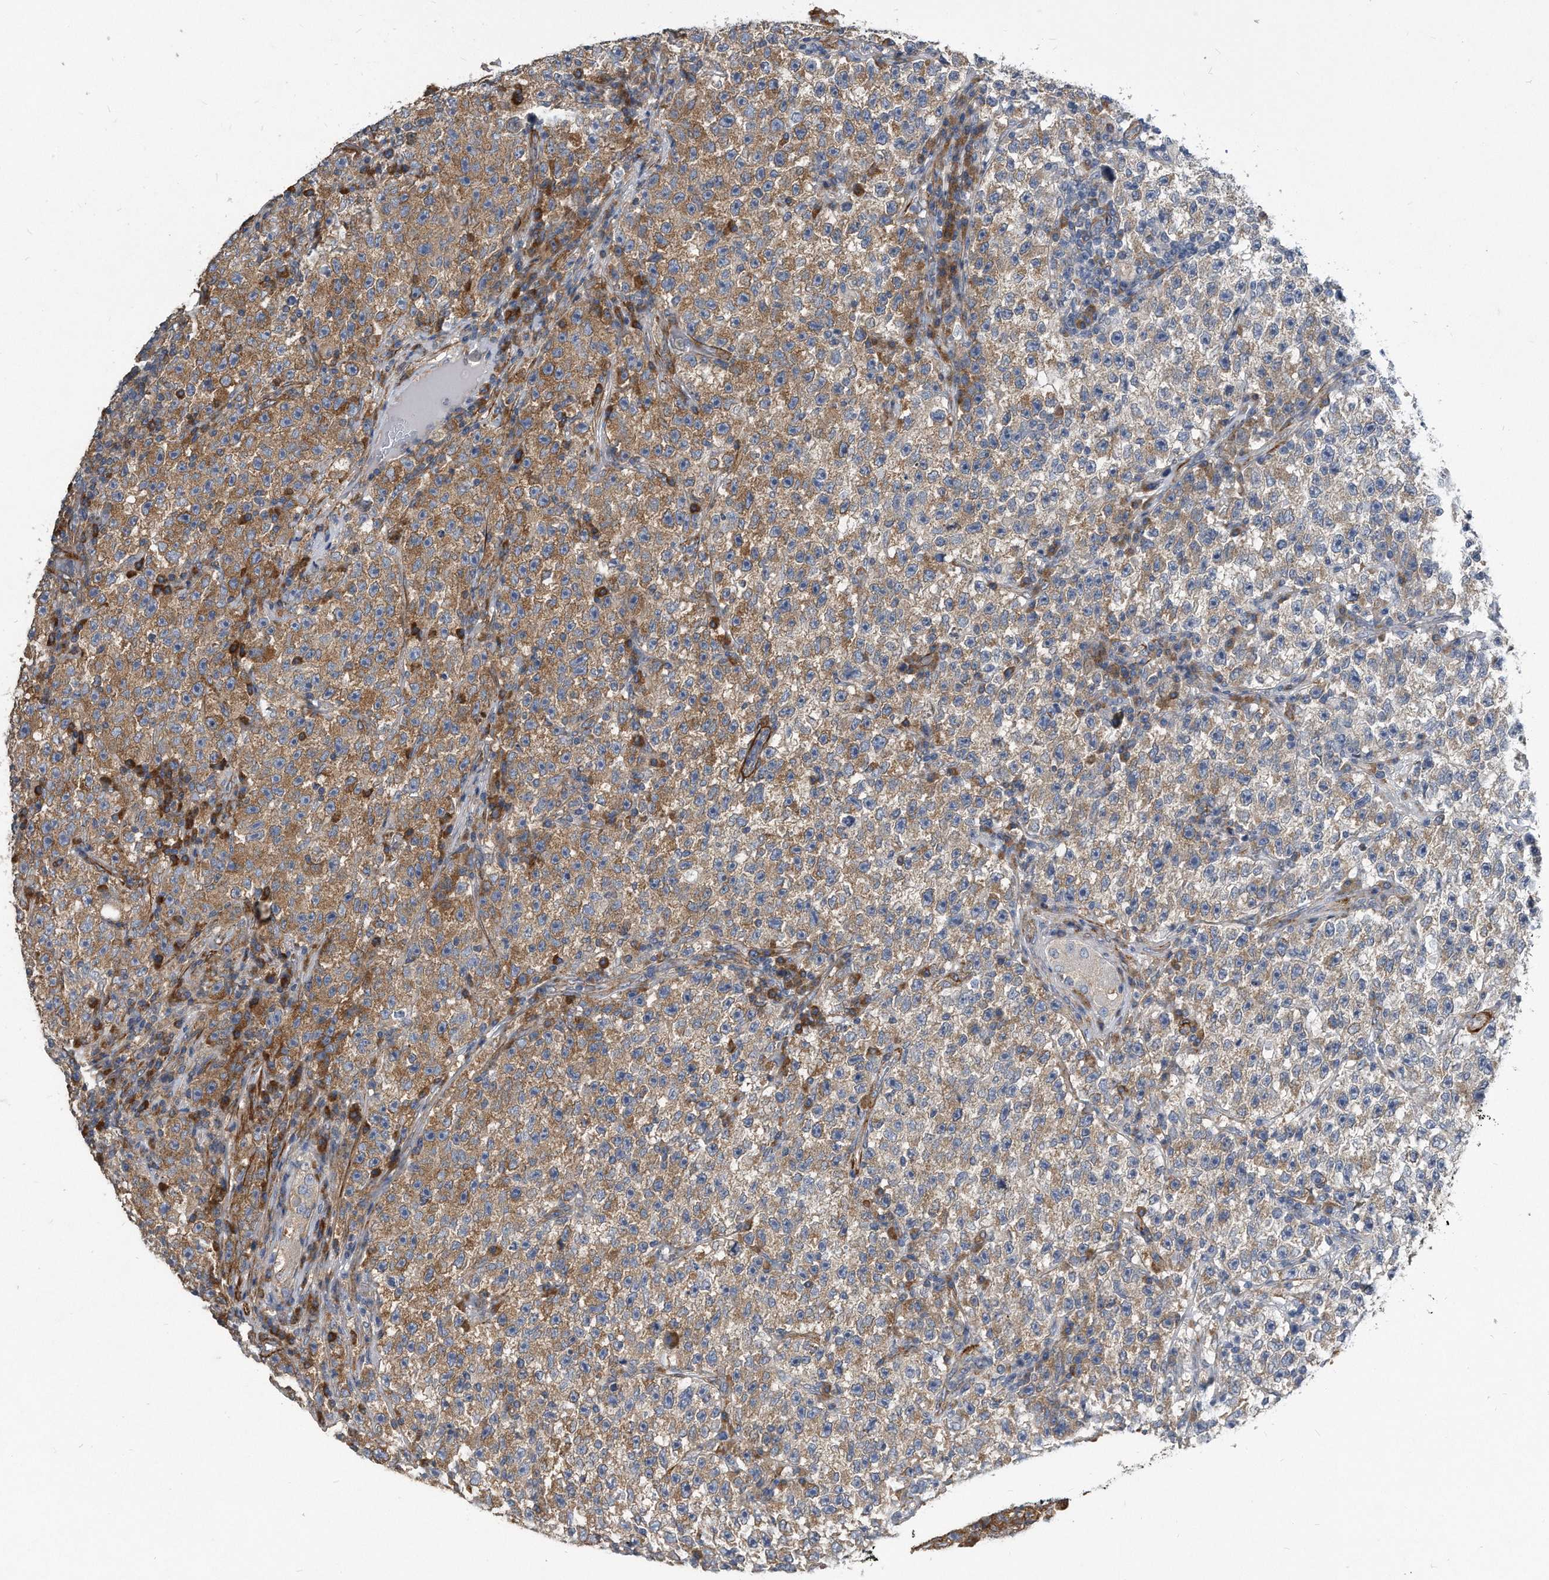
{"staining": {"intensity": "moderate", "quantity": "25%-75%", "location": "cytoplasmic/membranous"}, "tissue": "testis cancer", "cell_type": "Tumor cells", "image_type": "cancer", "snomed": [{"axis": "morphology", "description": "Seminoma, NOS"}, {"axis": "topography", "description": "Testis"}], "caption": "Seminoma (testis) stained with a brown dye reveals moderate cytoplasmic/membranous positive positivity in approximately 25%-75% of tumor cells.", "gene": "EIF2B4", "patient": {"sex": "male", "age": 22}}